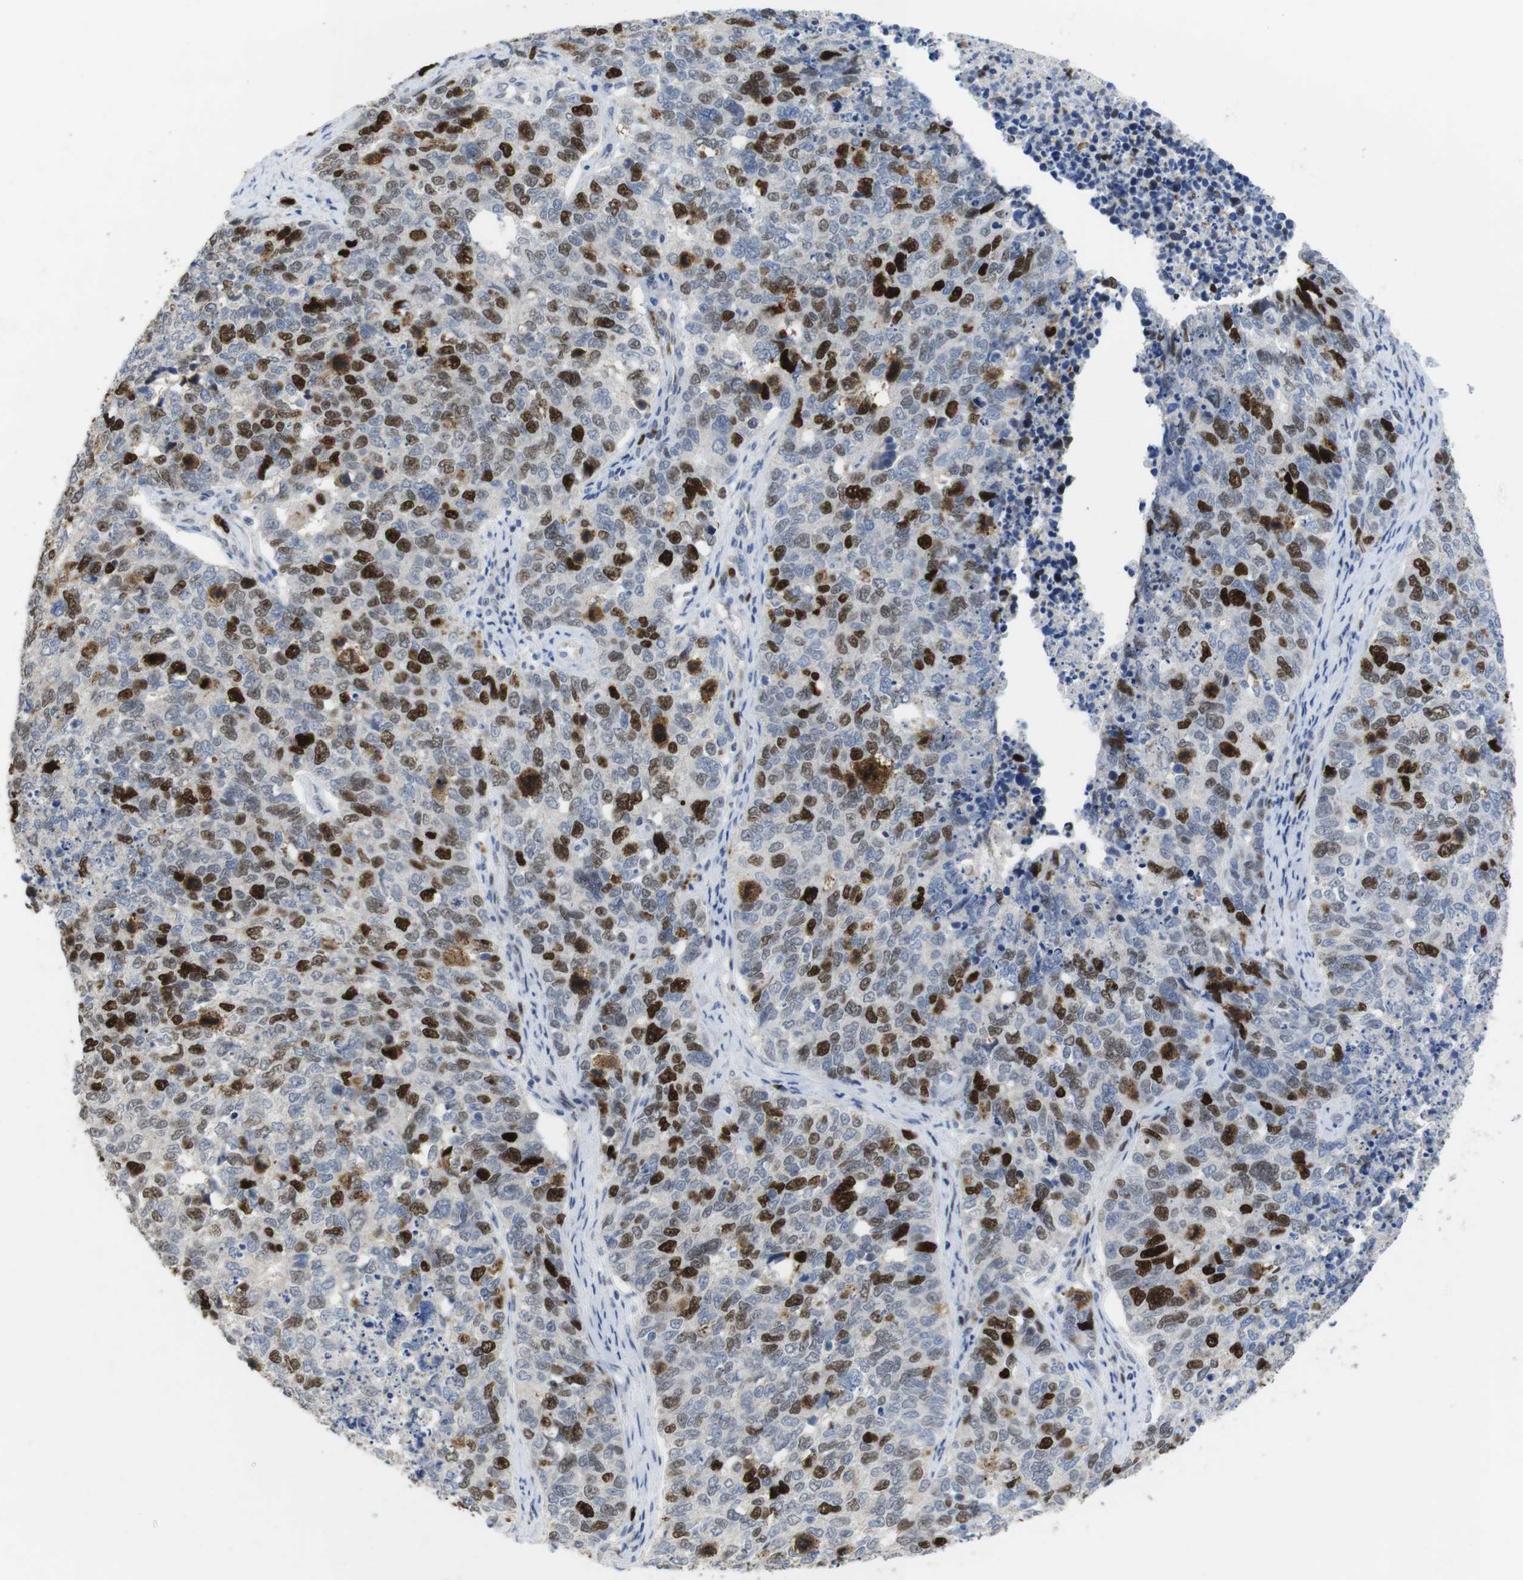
{"staining": {"intensity": "strong", "quantity": "25%-75%", "location": "nuclear"}, "tissue": "cervical cancer", "cell_type": "Tumor cells", "image_type": "cancer", "snomed": [{"axis": "morphology", "description": "Squamous cell carcinoma, NOS"}, {"axis": "topography", "description": "Cervix"}], "caption": "Brown immunohistochemical staining in squamous cell carcinoma (cervical) exhibits strong nuclear expression in approximately 25%-75% of tumor cells. (IHC, brightfield microscopy, high magnification).", "gene": "KPNA2", "patient": {"sex": "female", "age": 63}}